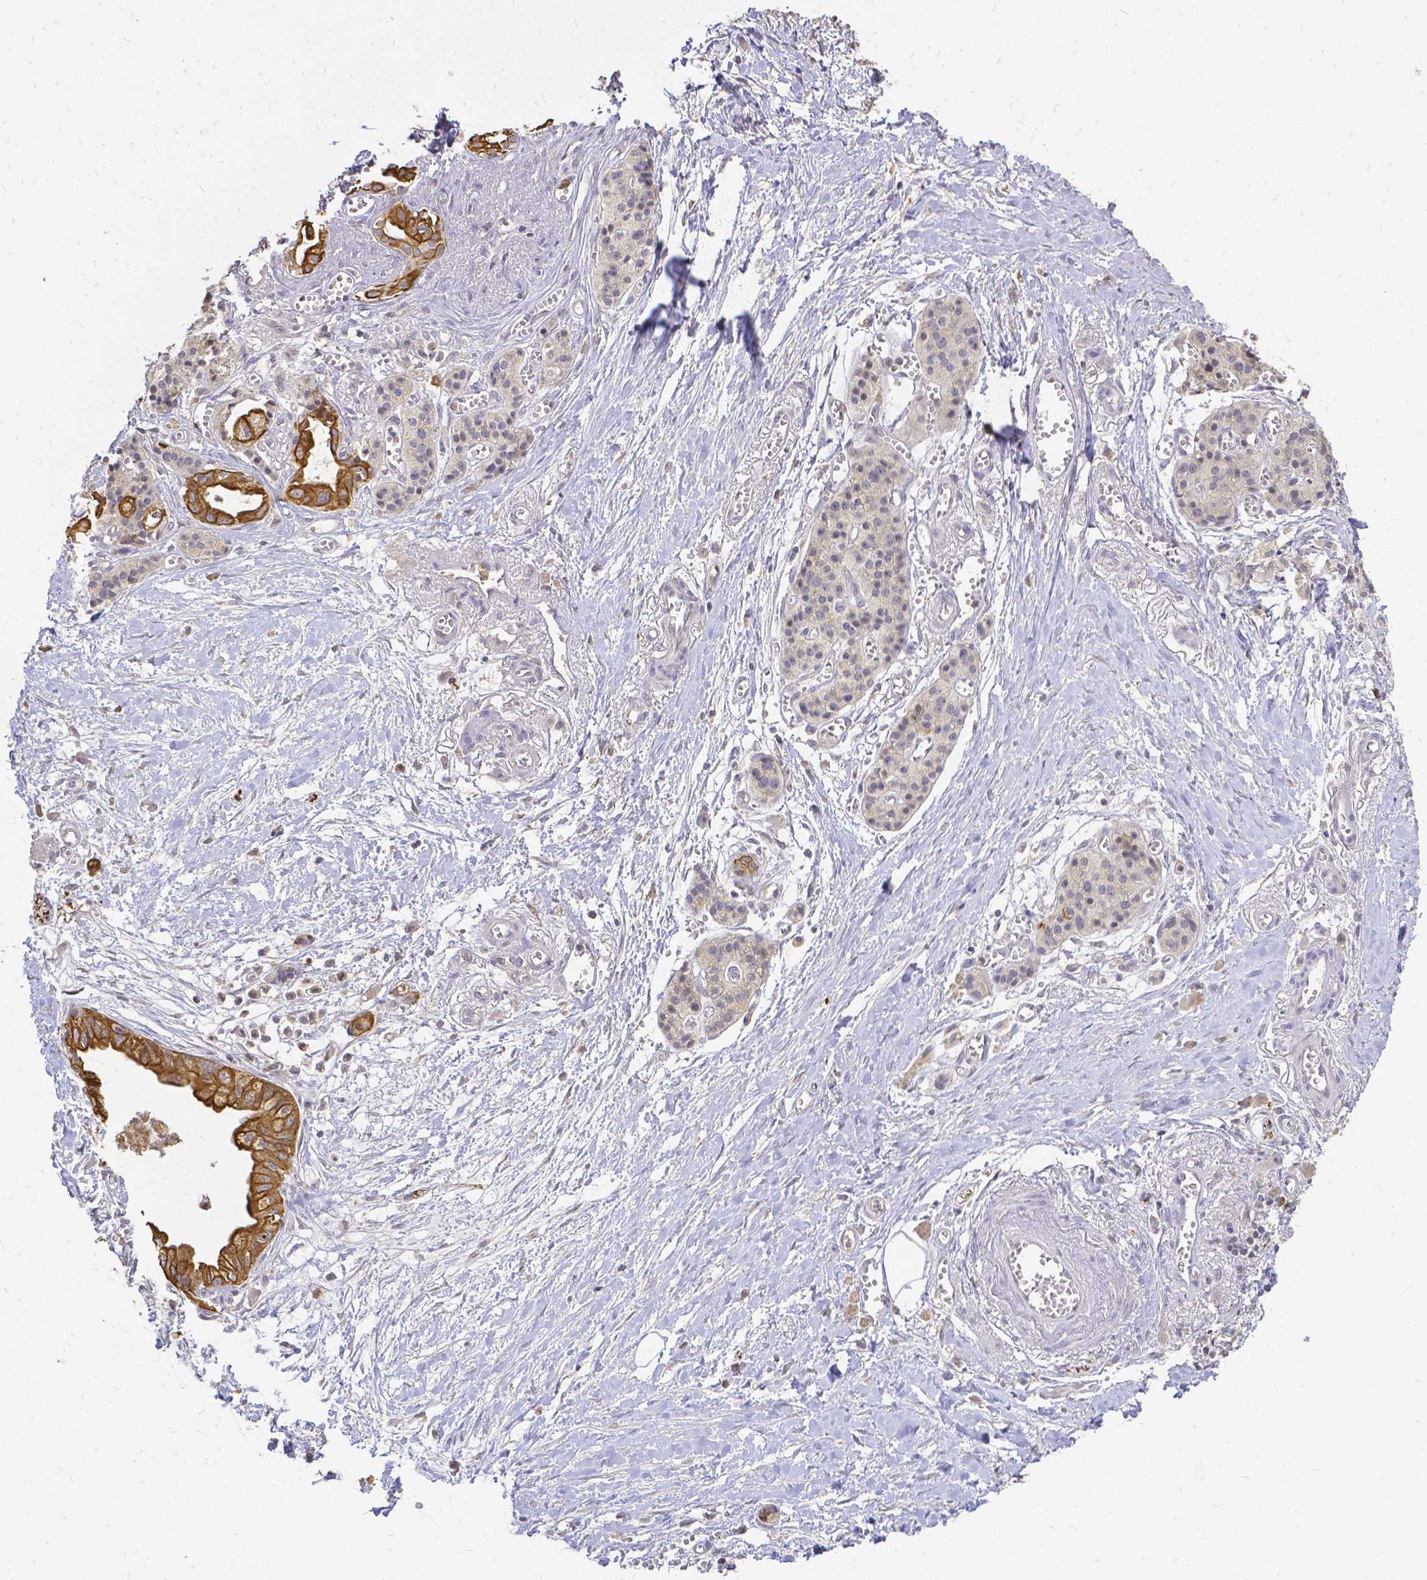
{"staining": {"intensity": "strong", "quantity": ">75%", "location": "cytoplasmic/membranous"}, "tissue": "pancreatic cancer", "cell_type": "Tumor cells", "image_type": "cancer", "snomed": [{"axis": "morphology", "description": "Adenocarcinoma, NOS"}, {"axis": "topography", "description": "Pancreas"}], "caption": "Adenocarcinoma (pancreatic) stained for a protein (brown) shows strong cytoplasmic/membranous positive staining in about >75% of tumor cells.", "gene": "CIB1", "patient": {"sex": "male", "age": 71}}